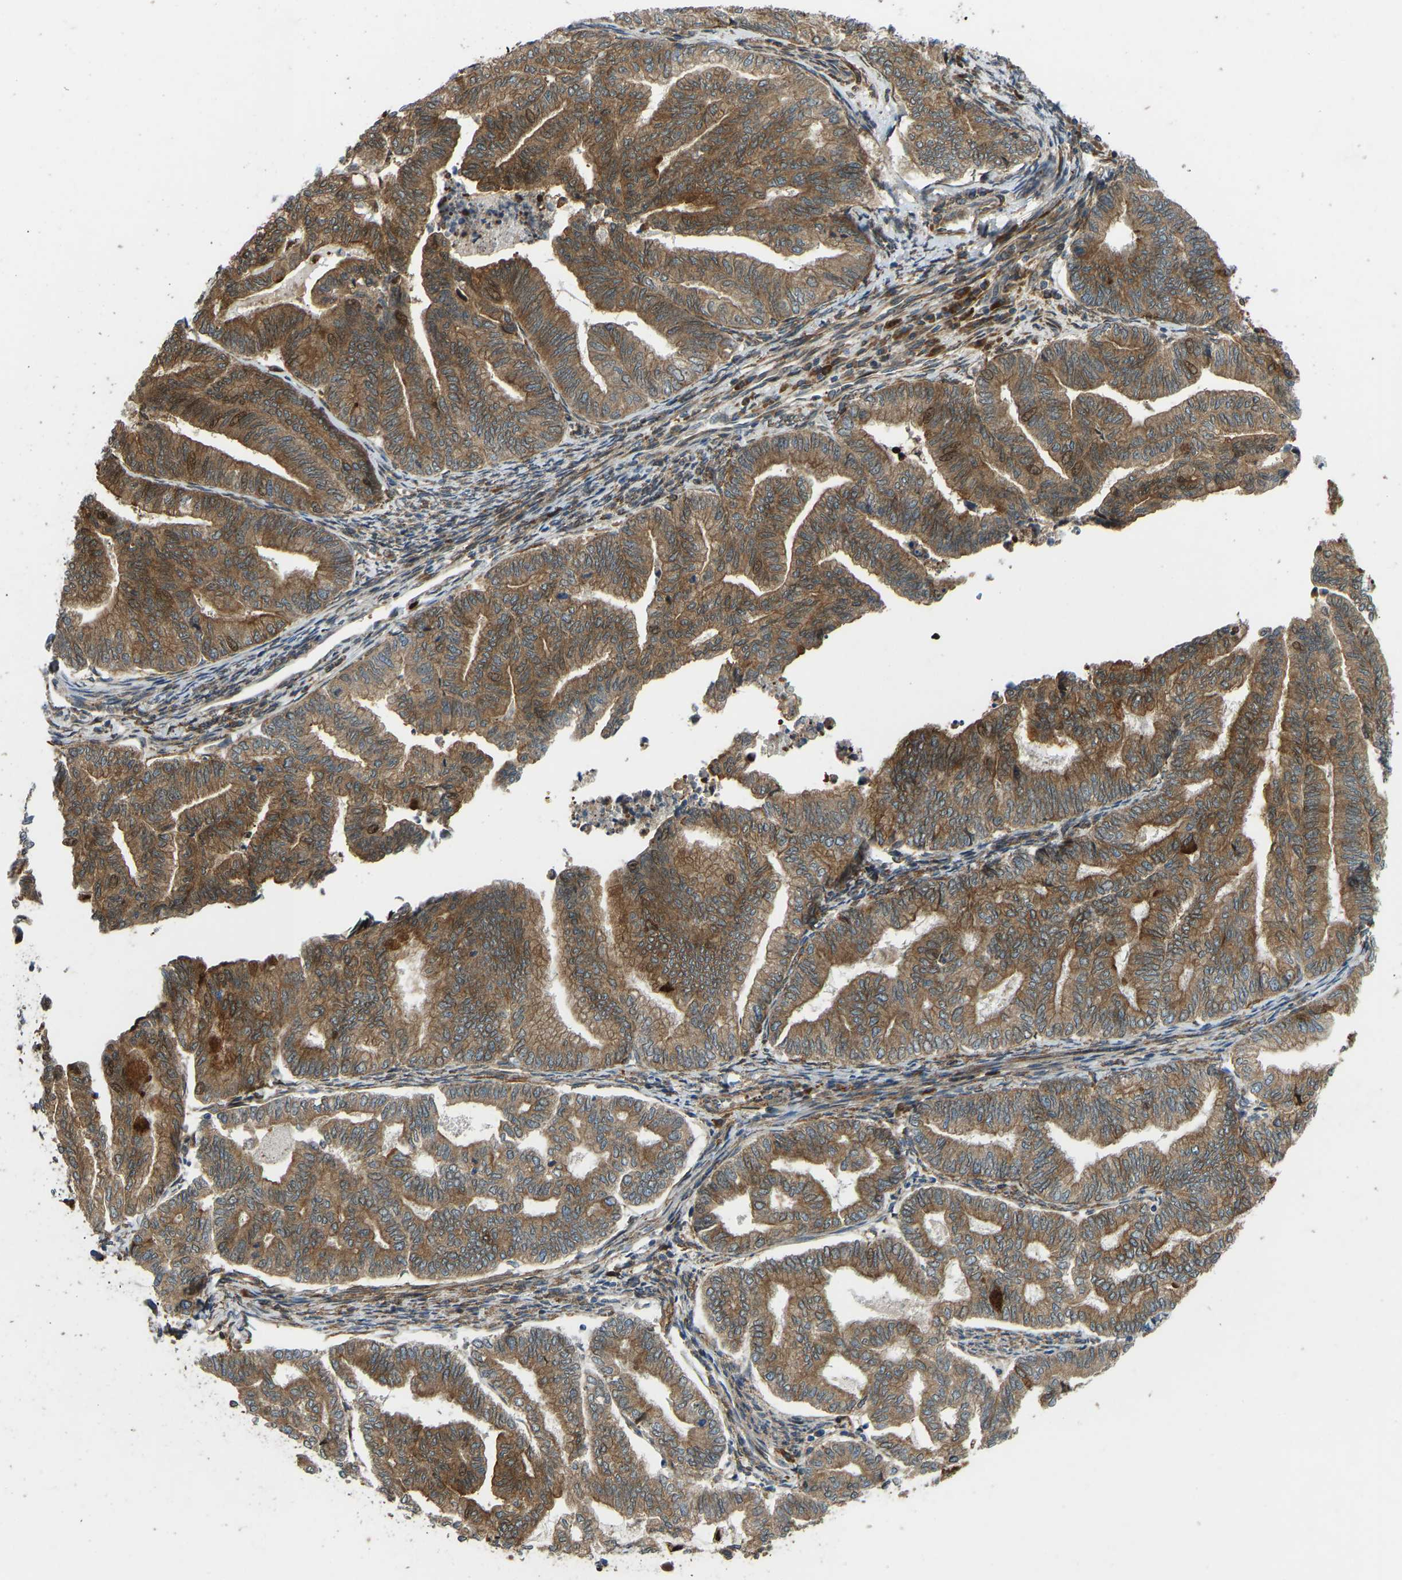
{"staining": {"intensity": "moderate", "quantity": ">75%", "location": "cytoplasmic/membranous,nuclear"}, "tissue": "endometrial cancer", "cell_type": "Tumor cells", "image_type": "cancer", "snomed": [{"axis": "morphology", "description": "Adenocarcinoma, NOS"}, {"axis": "topography", "description": "Endometrium"}], "caption": "Endometrial adenocarcinoma stained with DAB immunohistochemistry reveals medium levels of moderate cytoplasmic/membranous and nuclear positivity in about >75% of tumor cells.", "gene": "OS9", "patient": {"sex": "female", "age": 79}}